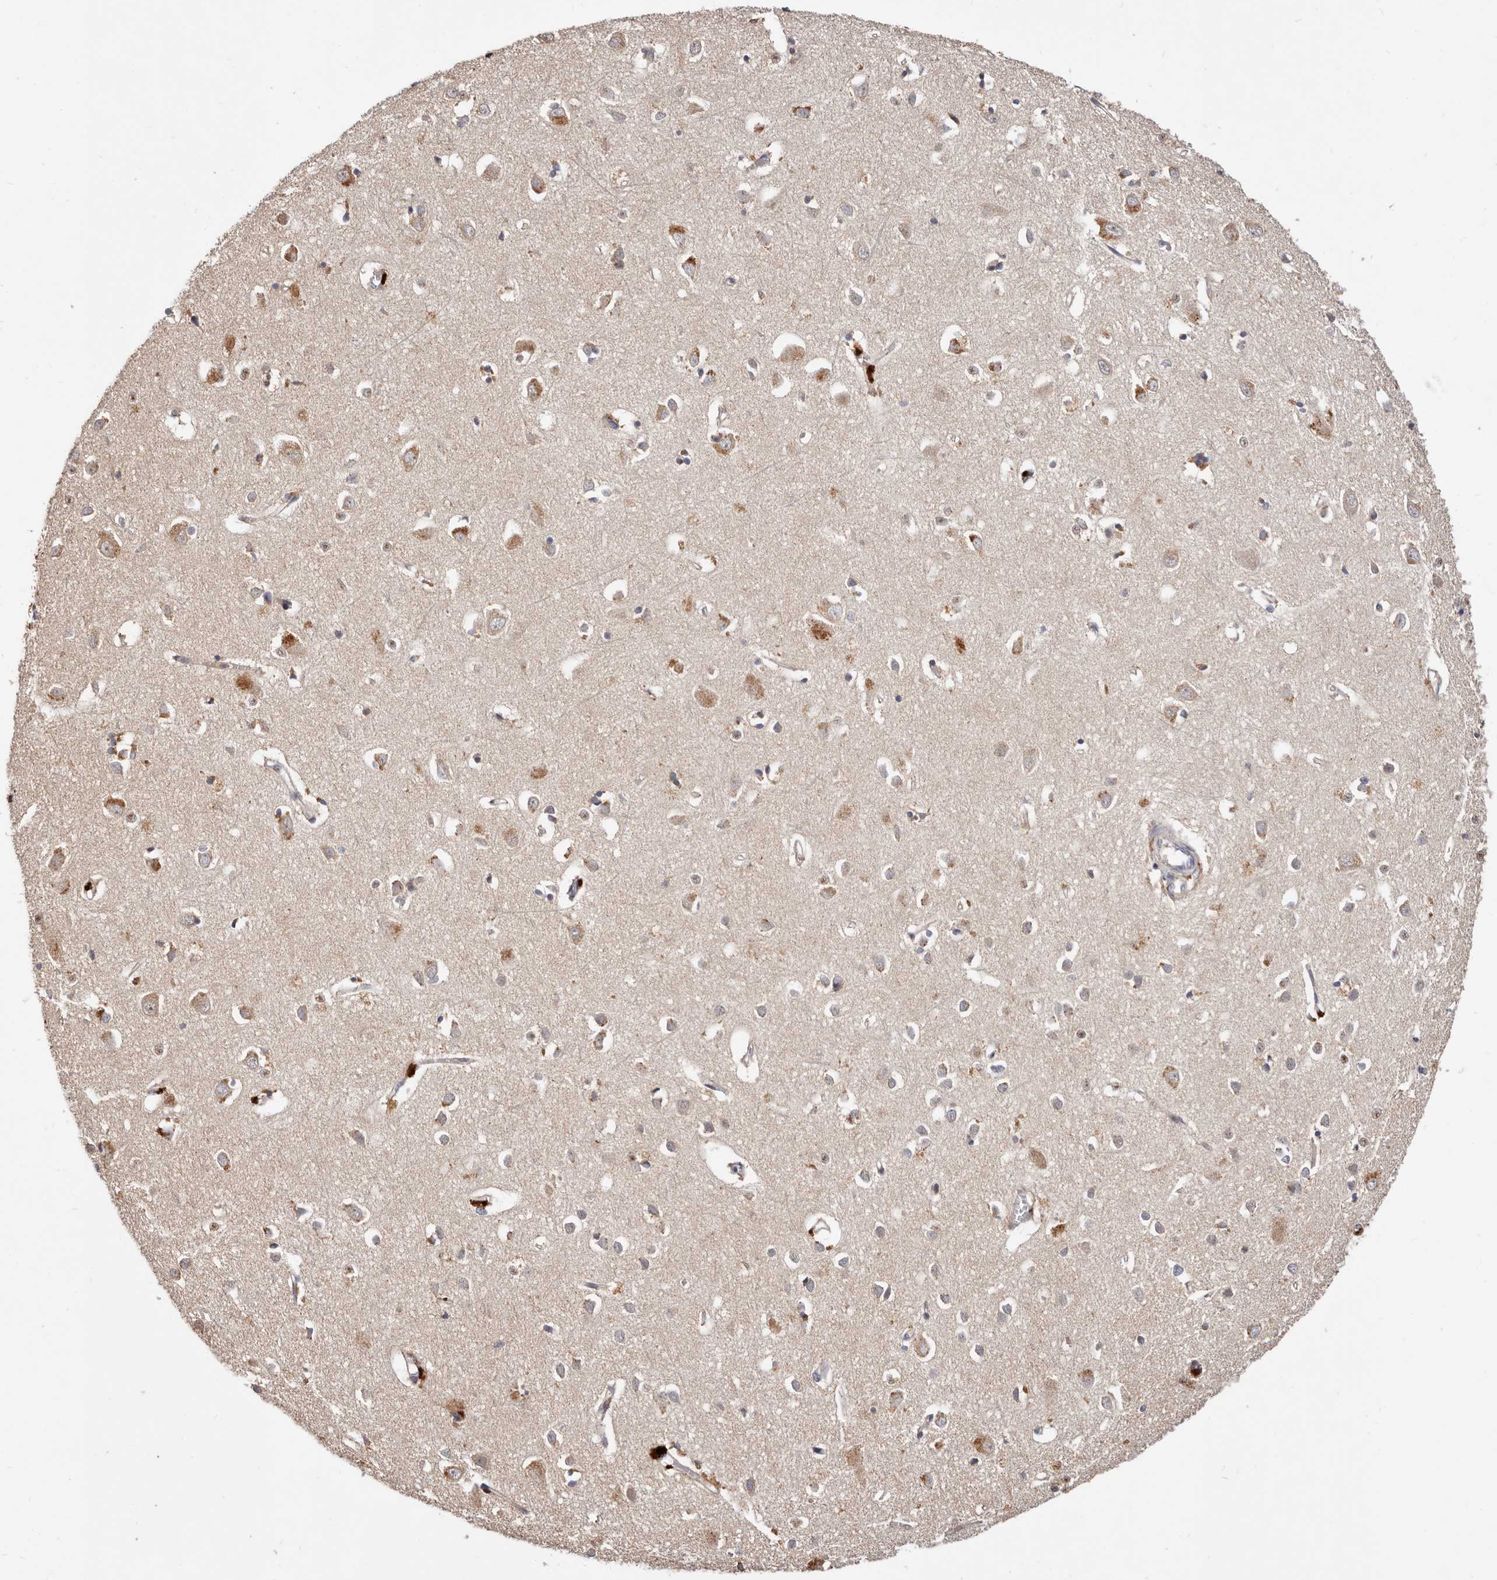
{"staining": {"intensity": "negative", "quantity": "none", "location": "none"}, "tissue": "cerebral cortex", "cell_type": "Endothelial cells", "image_type": "normal", "snomed": [{"axis": "morphology", "description": "Normal tissue, NOS"}, {"axis": "topography", "description": "Cerebral cortex"}], "caption": "DAB immunohistochemical staining of normal cerebral cortex demonstrates no significant expression in endothelial cells. The staining is performed using DAB brown chromogen with nuclei counter-stained in using hematoxylin.", "gene": "USP33", "patient": {"sex": "female", "age": 64}}